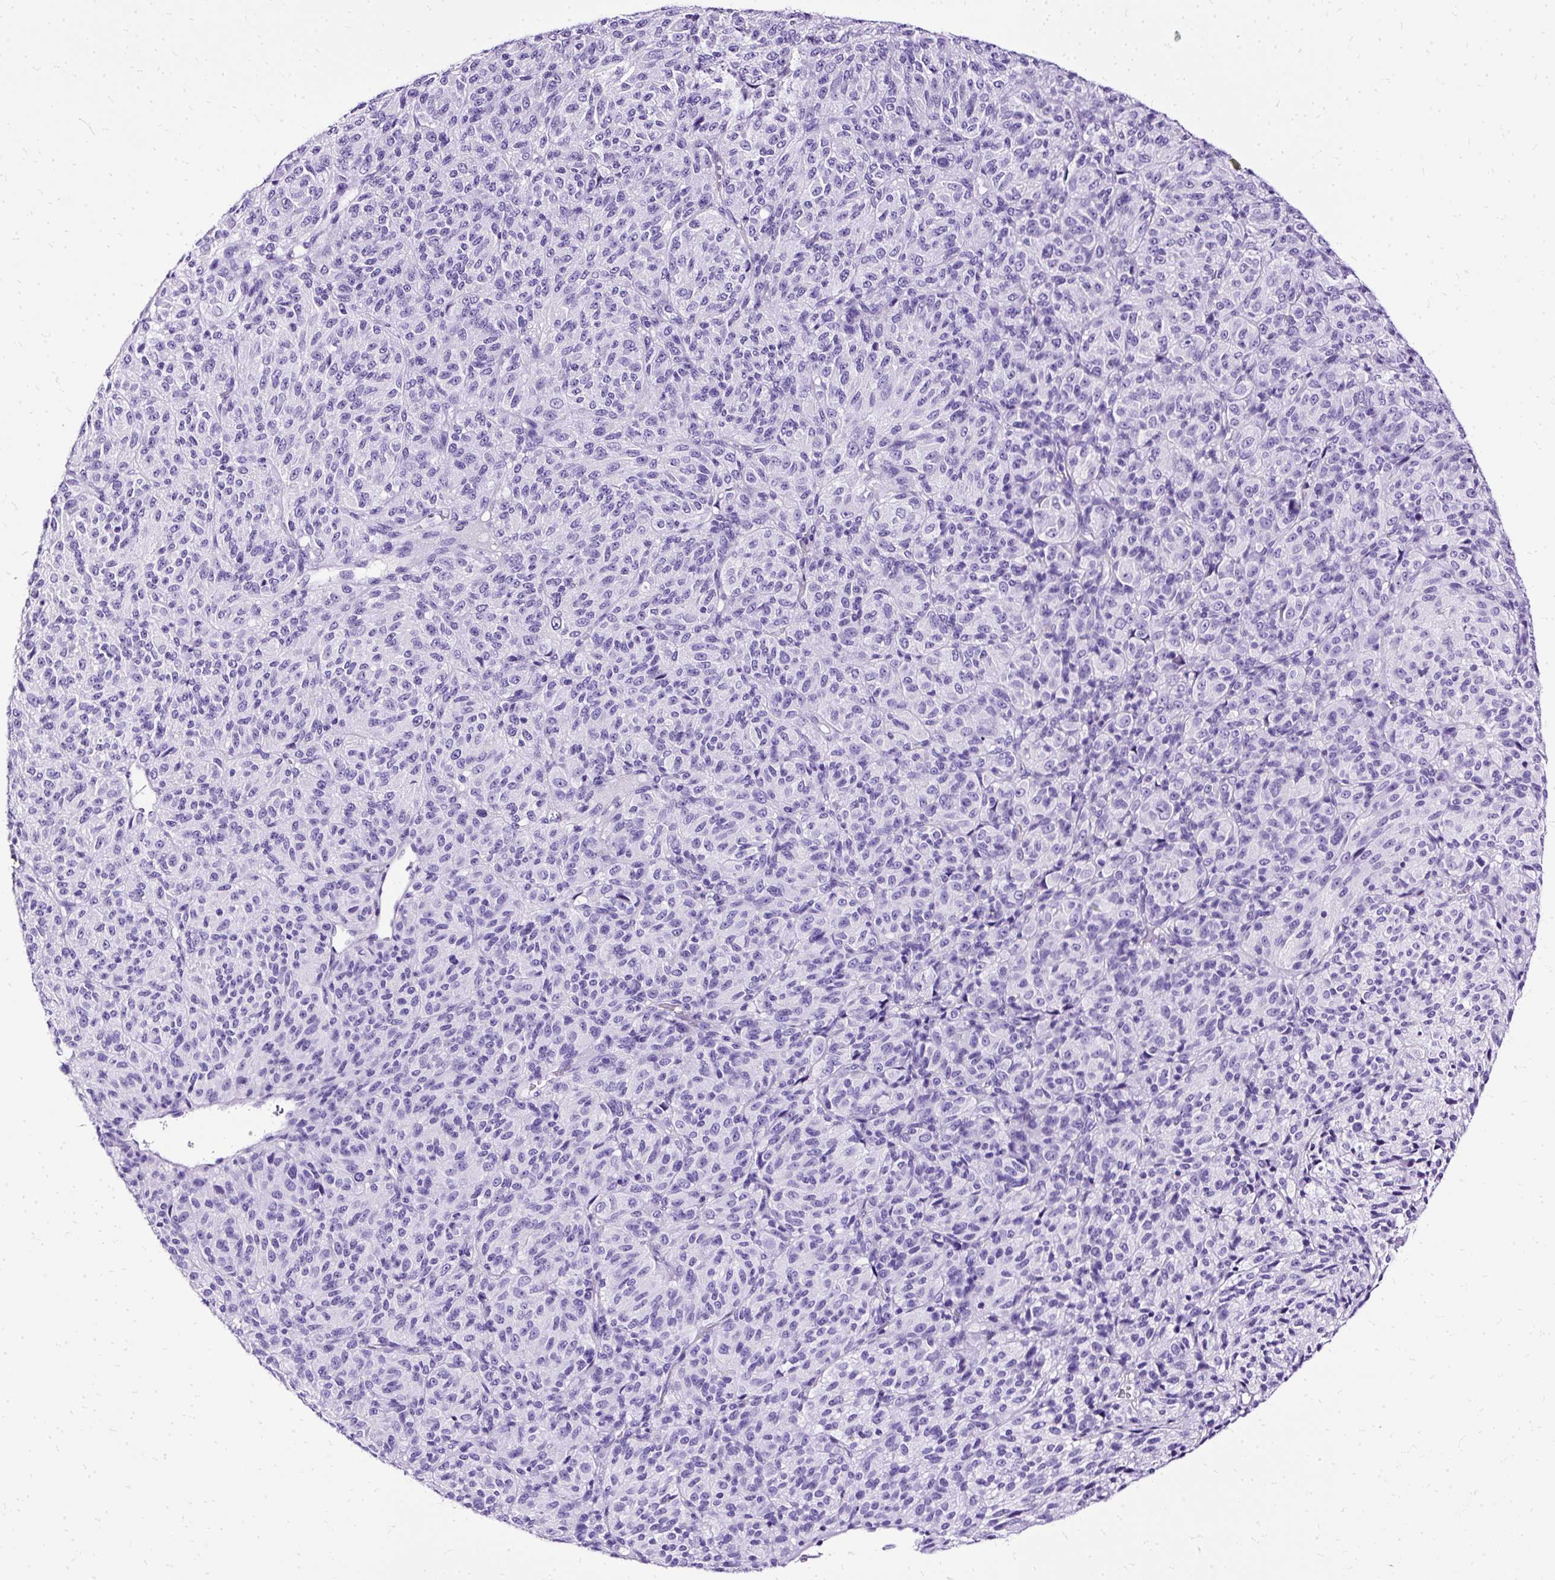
{"staining": {"intensity": "negative", "quantity": "none", "location": "none"}, "tissue": "melanoma", "cell_type": "Tumor cells", "image_type": "cancer", "snomed": [{"axis": "morphology", "description": "Malignant melanoma, Metastatic site"}, {"axis": "topography", "description": "Brain"}], "caption": "Human malignant melanoma (metastatic site) stained for a protein using immunohistochemistry shows no staining in tumor cells.", "gene": "SLC8A2", "patient": {"sex": "female", "age": 56}}